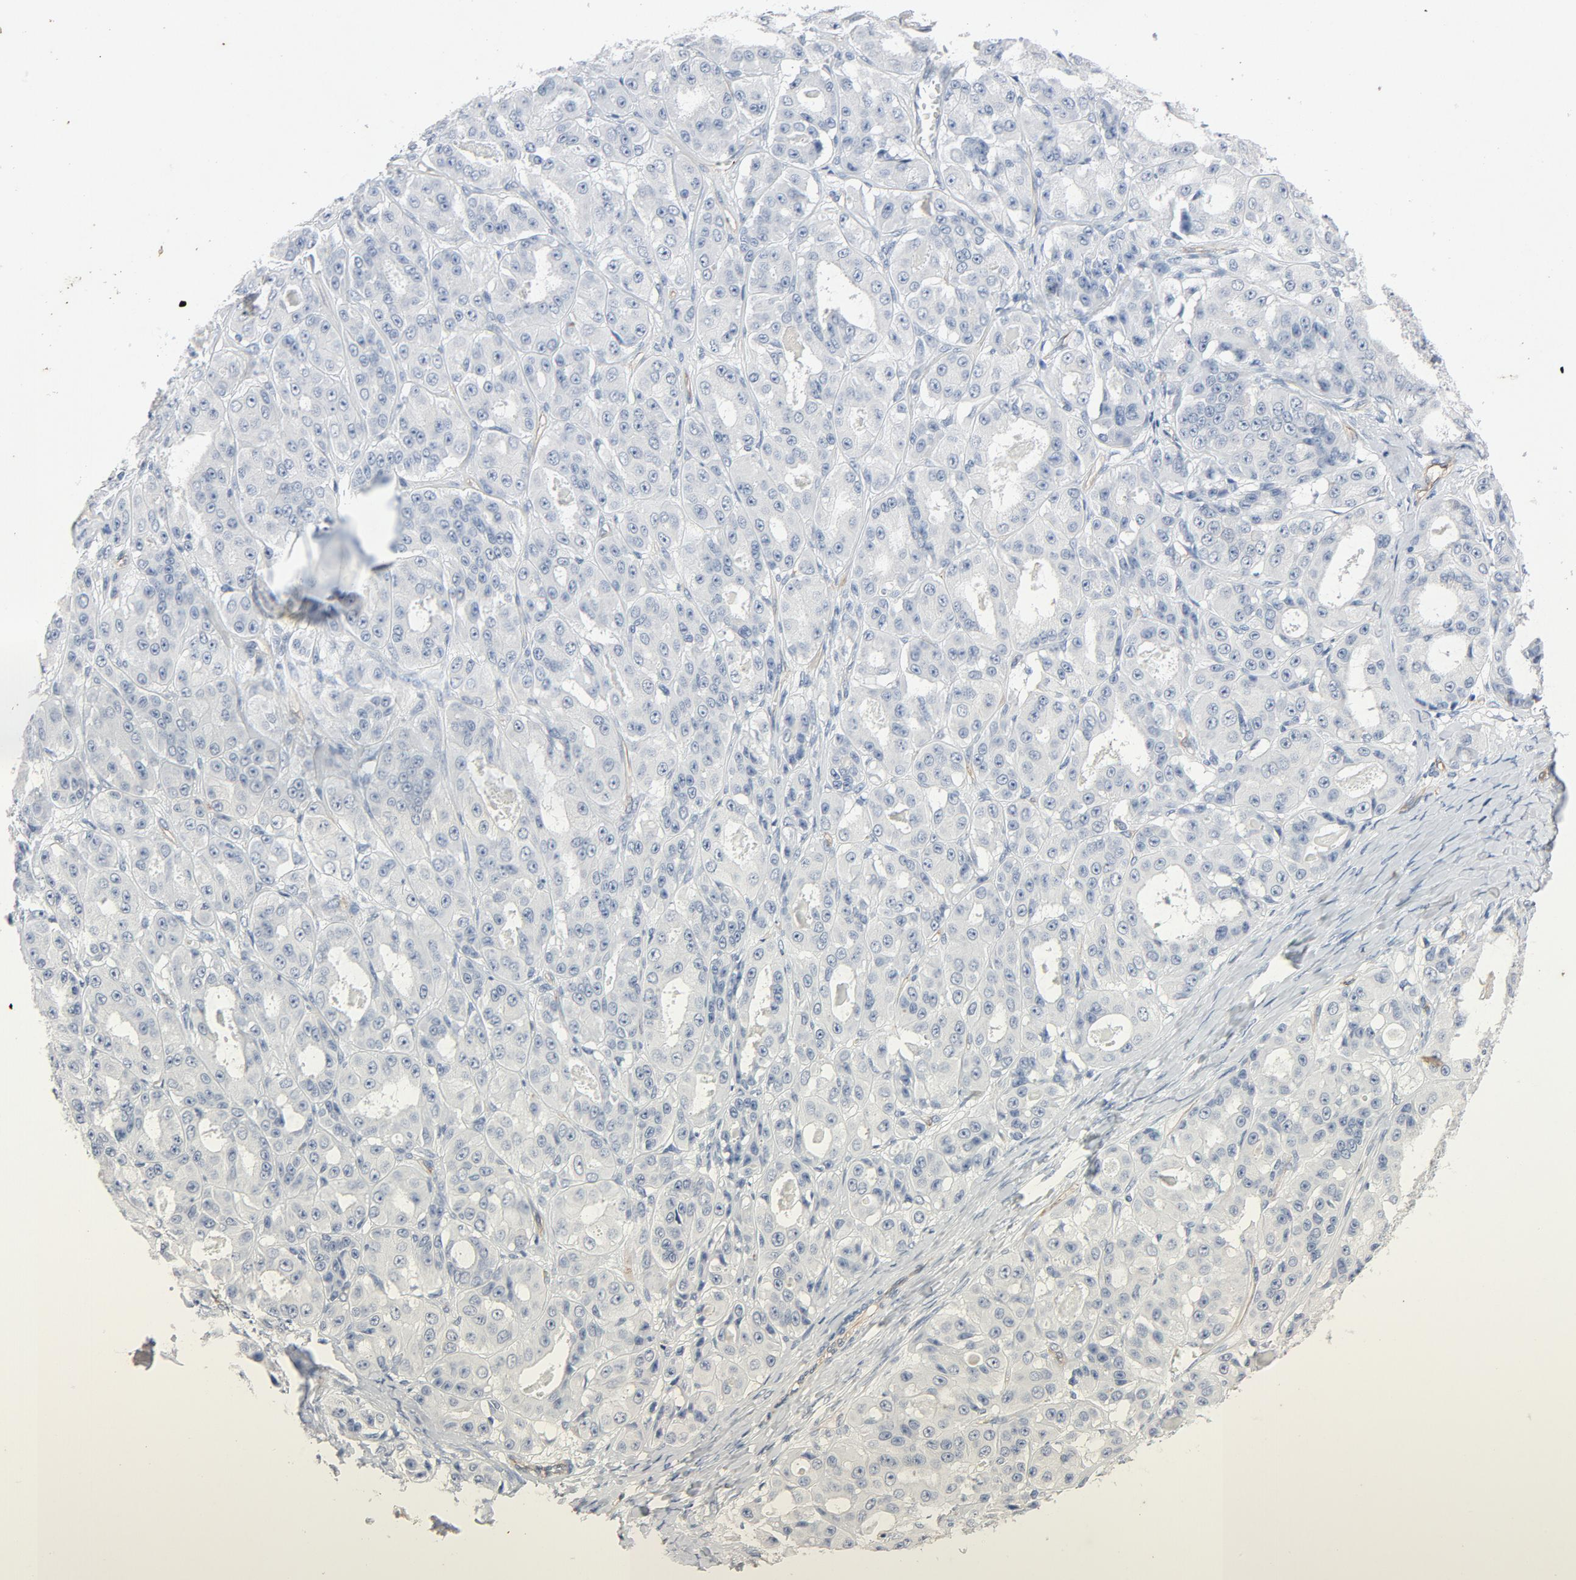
{"staining": {"intensity": "negative", "quantity": "none", "location": "none"}, "tissue": "ovarian cancer", "cell_type": "Tumor cells", "image_type": "cancer", "snomed": [{"axis": "morphology", "description": "Carcinoma, endometroid"}, {"axis": "topography", "description": "Ovary"}], "caption": "Tumor cells are negative for protein expression in human ovarian cancer (endometroid carcinoma). The staining is performed using DAB brown chromogen with nuclei counter-stained in using hematoxylin.", "gene": "KDR", "patient": {"sex": "female", "age": 61}}